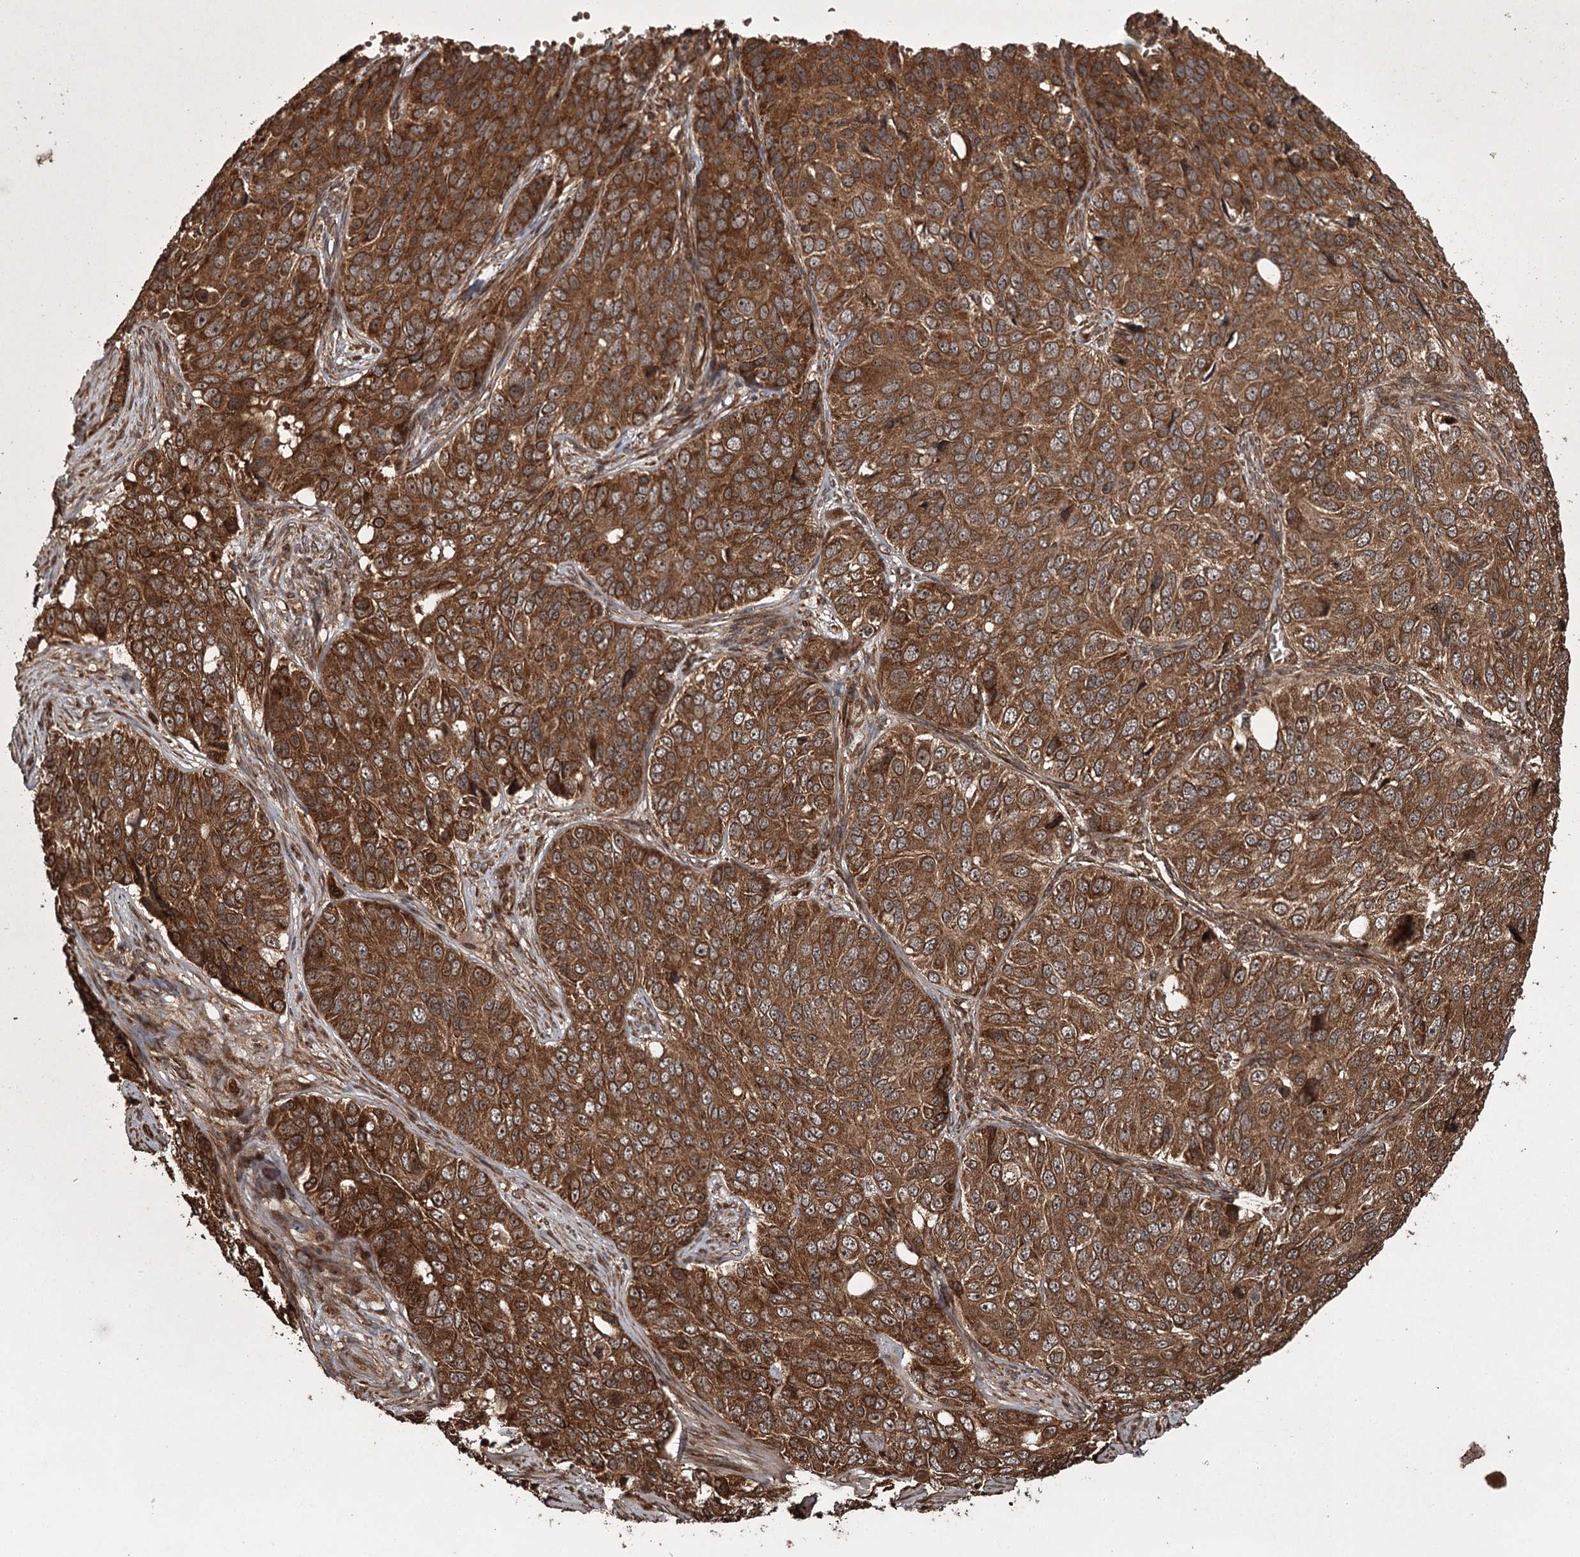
{"staining": {"intensity": "strong", "quantity": ">75%", "location": "cytoplasmic/membranous"}, "tissue": "ovarian cancer", "cell_type": "Tumor cells", "image_type": "cancer", "snomed": [{"axis": "morphology", "description": "Carcinoma, endometroid"}, {"axis": "topography", "description": "Ovary"}], "caption": "Human endometroid carcinoma (ovarian) stained with a brown dye displays strong cytoplasmic/membranous positive positivity in about >75% of tumor cells.", "gene": "RPAP3", "patient": {"sex": "female", "age": 51}}